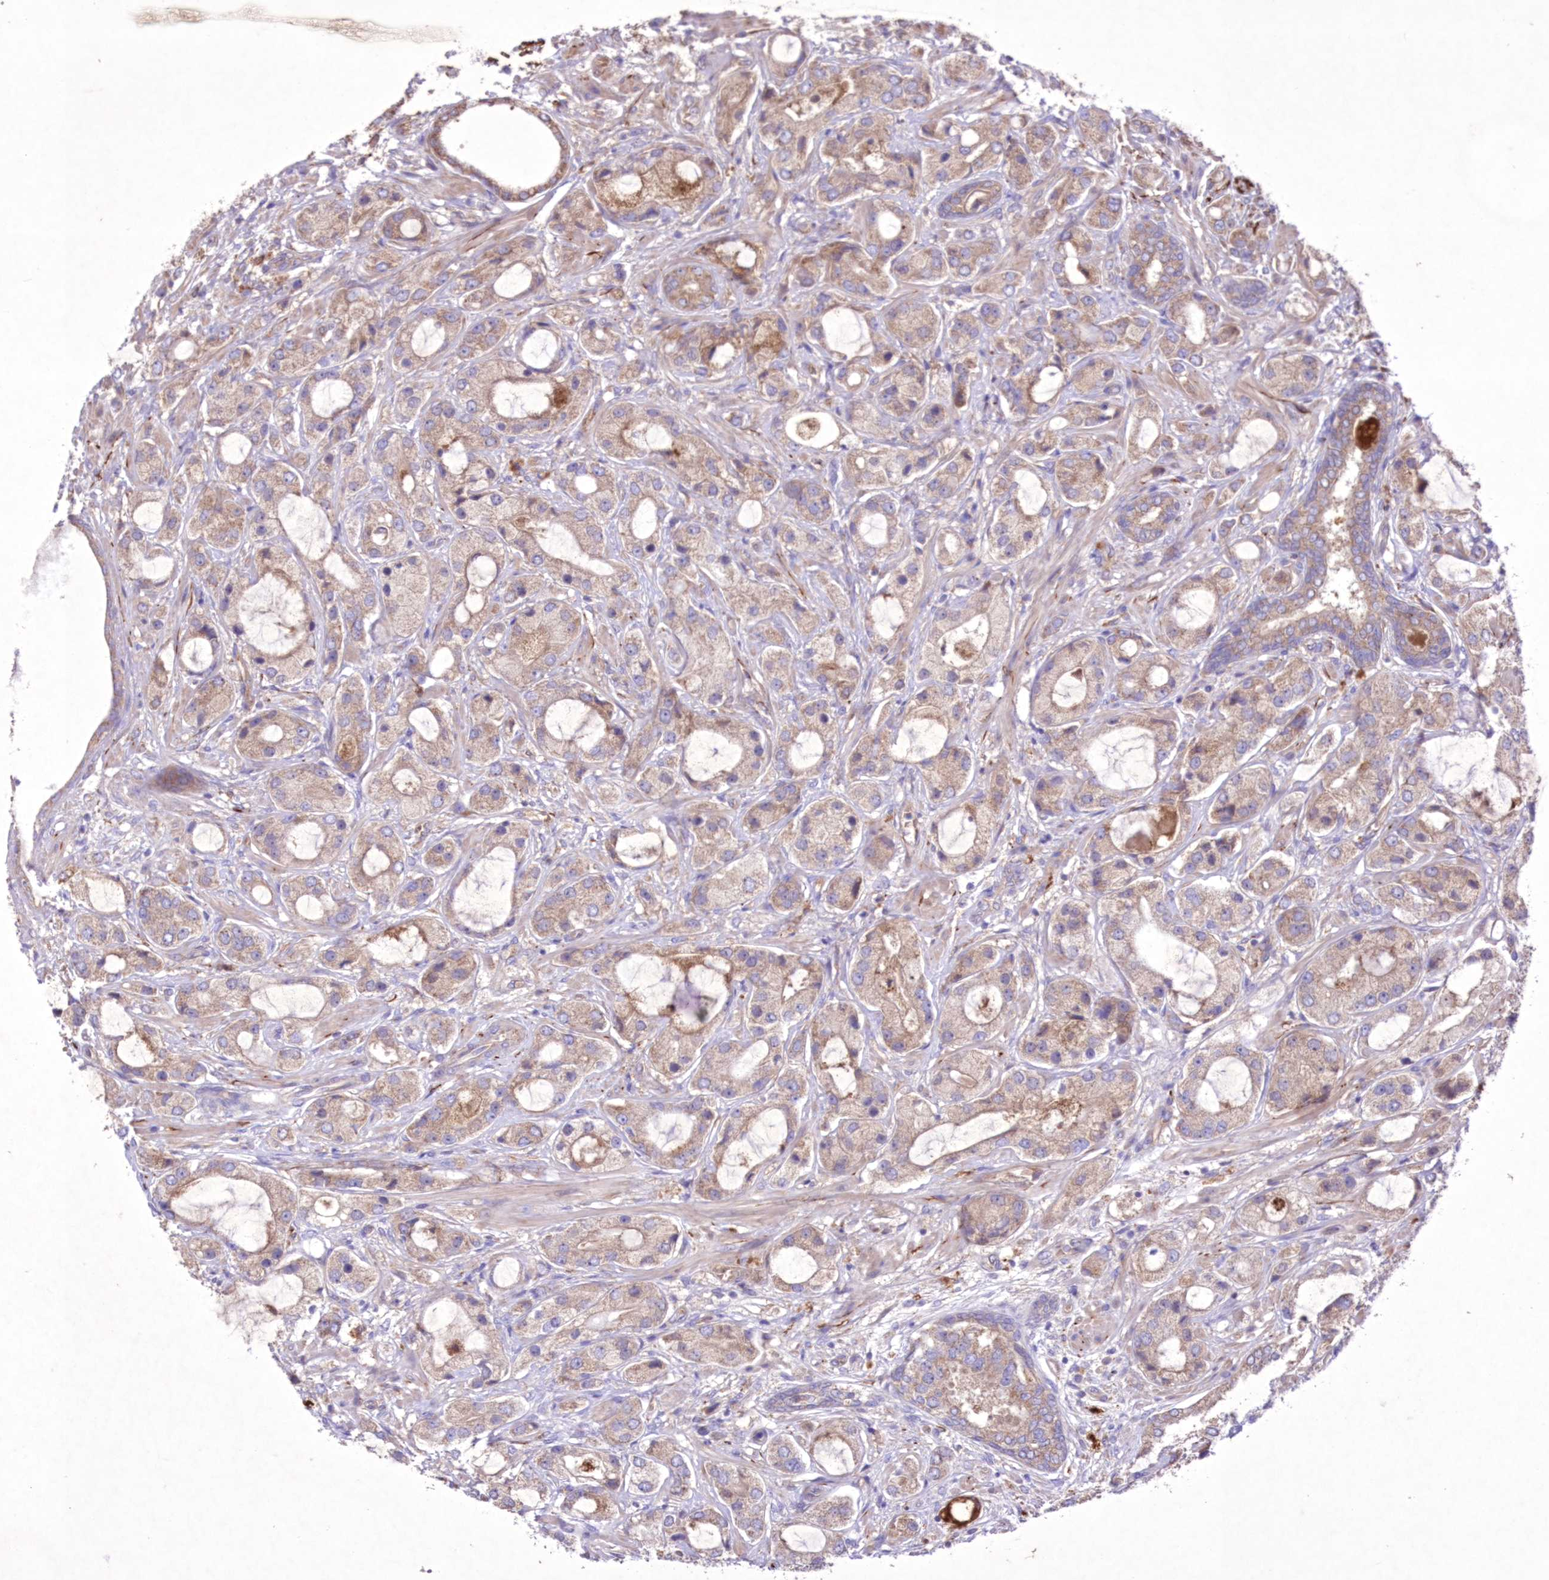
{"staining": {"intensity": "weak", "quantity": "<25%", "location": "cytoplasmic/membranous"}, "tissue": "prostate cancer", "cell_type": "Tumor cells", "image_type": "cancer", "snomed": [{"axis": "morphology", "description": "Normal tissue, NOS"}, {"axis": "morphology", "description": "Adenocarcinoma, High grade"}, {"axis": "topography", "description": "Prostate"}, {"axis": "topography", "description": "Peripheral nerve tissue"}], "caption": "Immunohistochemistry of human adenocarcinoma (high-grade) (prostate) shows no expression in tumor cells. (DAB (3,3'-diaminobenzidine) IHC, high magnification).", "gene": "FCHO2", "patient": {"sex": "male", "age": 59}}